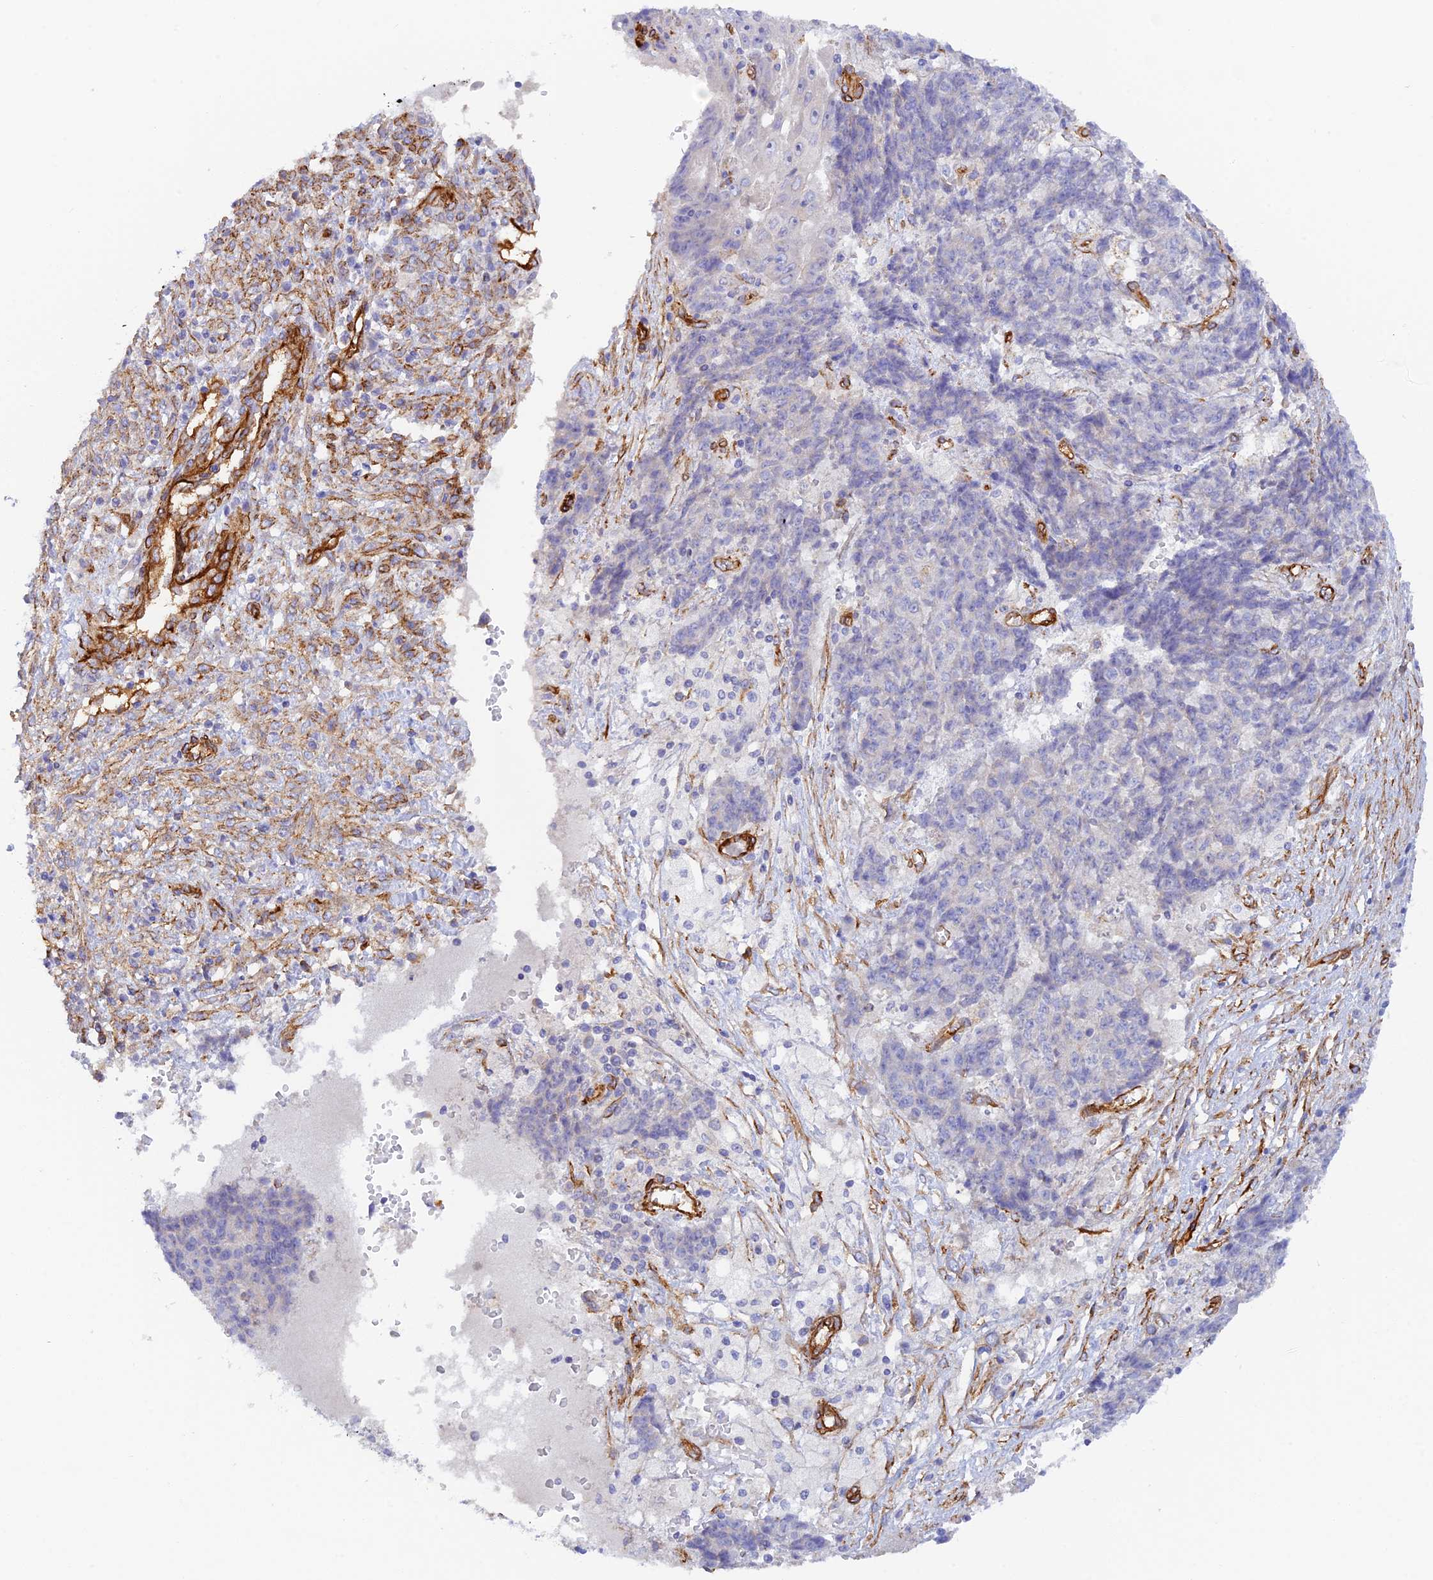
{"staining": {"intensity": "negative", "quantity": "none", "location": "none"}, "tissue": "ovarian cancer", "cell_type": "Tumor cells", "image_type": "cancer", "snomed": [{"axis": "morphology", "description": "Carcinoma, endometroid"}, {"axis": "topography", "description": "Ovary"}], "caption": "Ovarian cancer (endometroid carcinoma) stained for a protein using immunohistochemistry demonstrates no positivity tumor cells.", "gene": "MYO9A", "patient": {"sex": "female", "age": 42}}